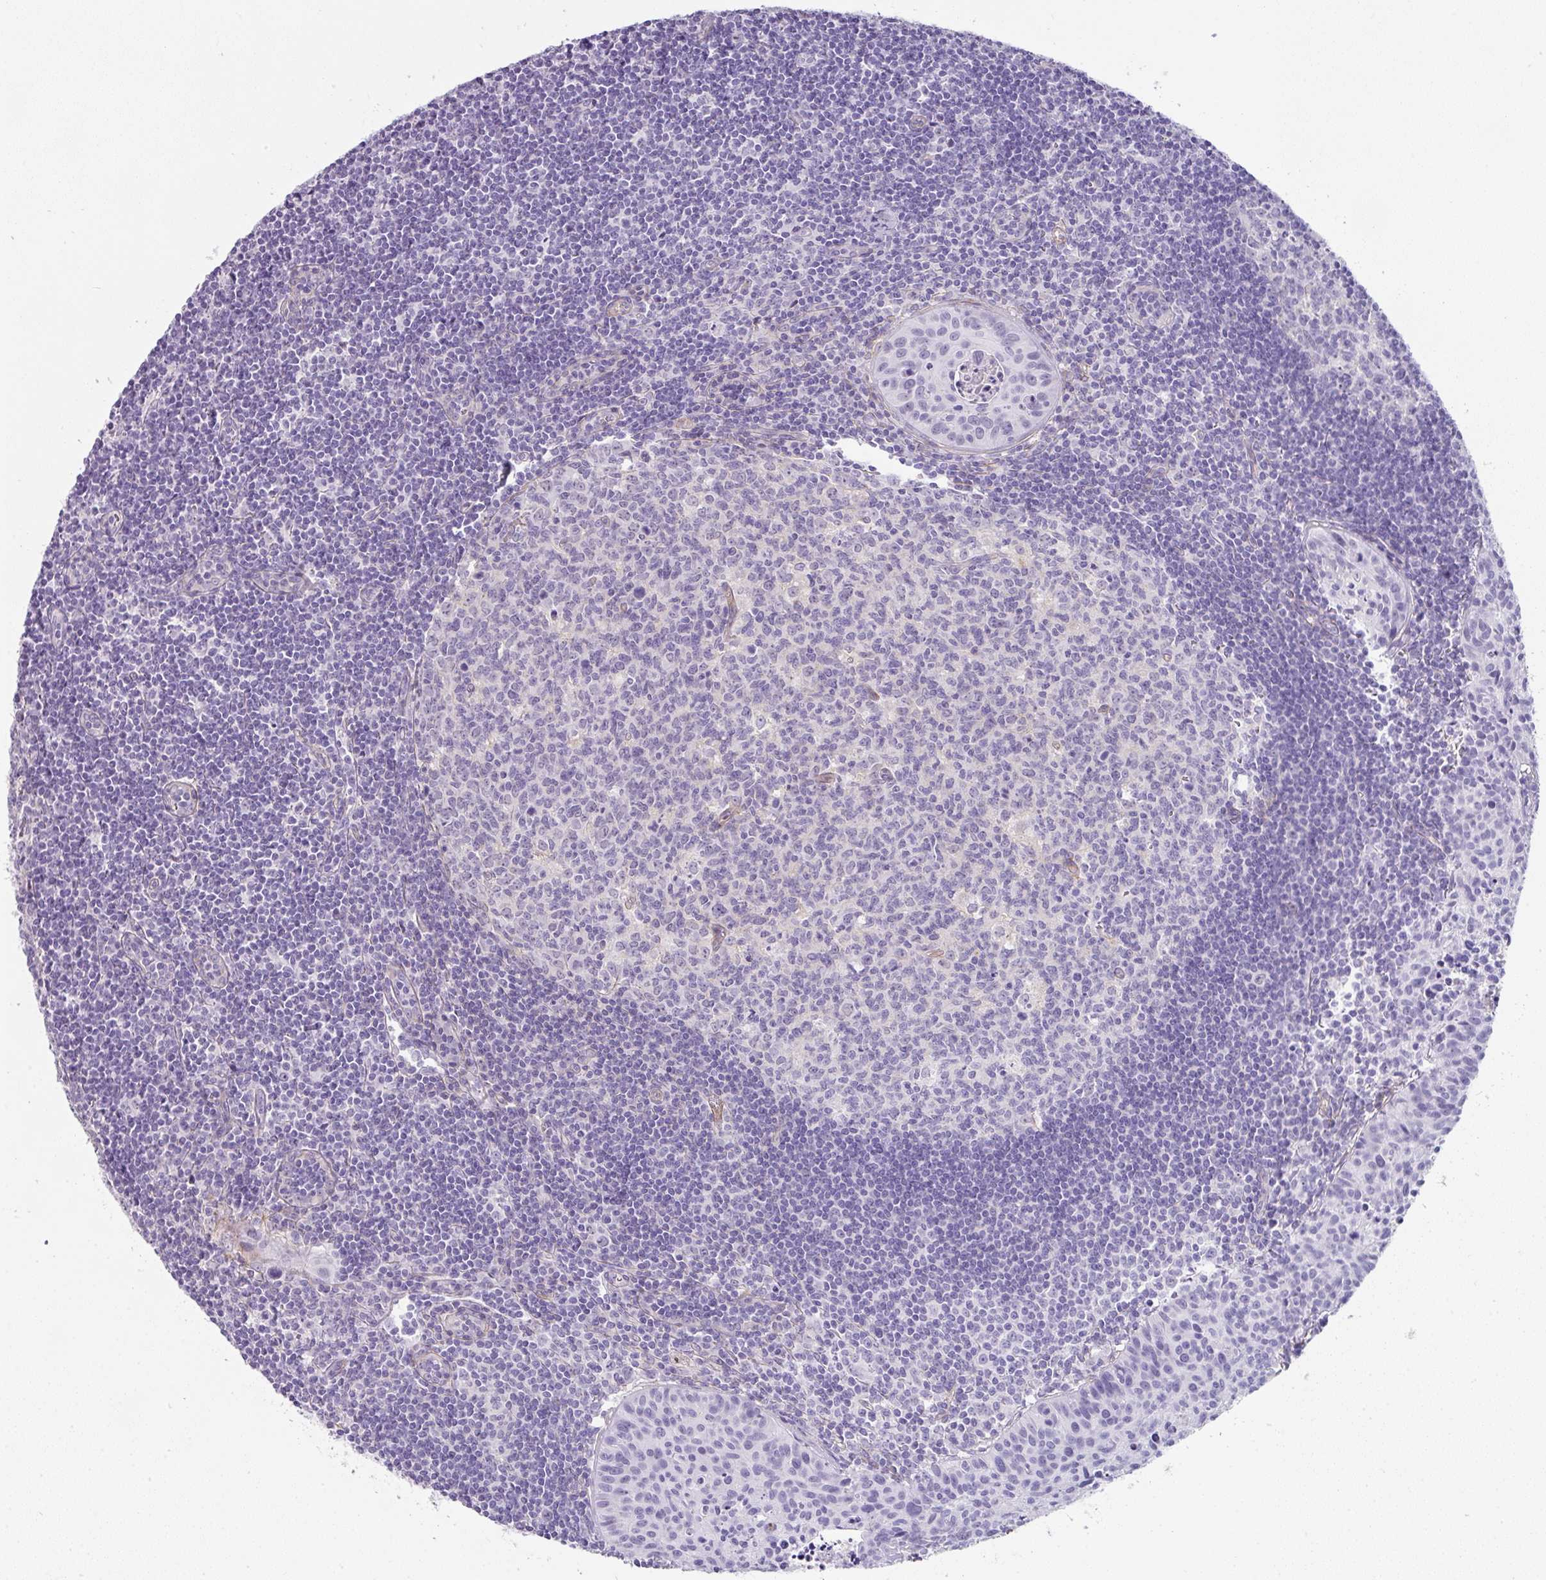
{"staining": {"intensity": "negative", "quantity": "none", "location": "none"}, "tissue": "lymph node", "cell_type": "Germinal center cells", "image_type": "normal", "snomed": [{"axis": "morphology", "description": "Normal tissue, NOS"}, {"axis": "topography", "description": "Lymph node"}], "caption": "The photomicrograph displays no significant expression in germinal center cells of lymph node.", "gene": "OR52N1", "patient": {"sex": "female", "age": 29}}